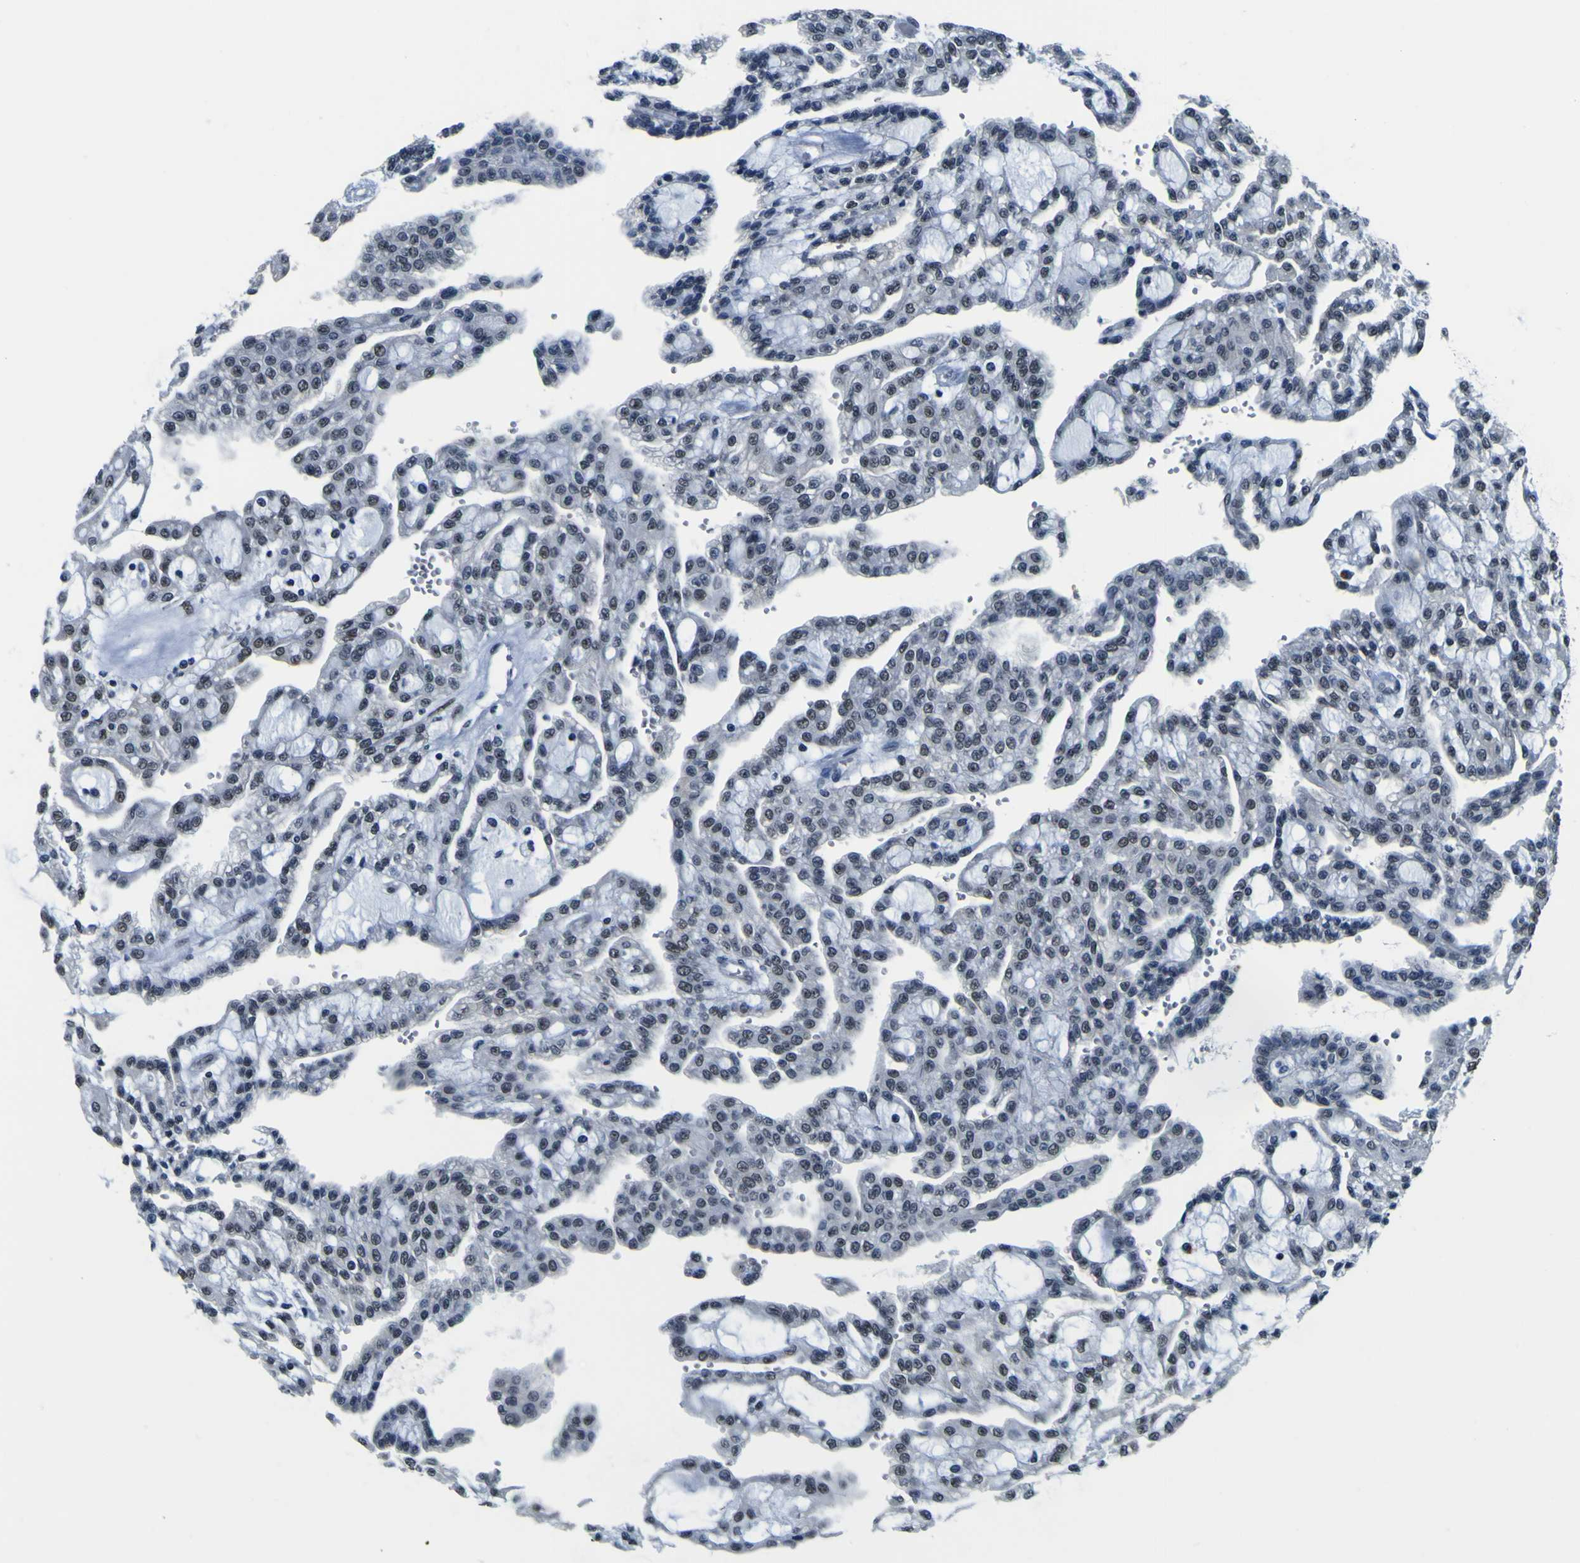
{"staining": {"intensity": "weak", "quantity": "<25%", "location": "nuclear"}, "tissue": "renal cancer", "cell_type": "Tumor cells", "image_type": "cancer", "snomed": [{"axis": "morphology", "description": "Adenocarcinoma, NOS"}, {"axis": "topography", "description": "Kidney"}], "caption": "A photomicrograph of human renal adenocarcinoma is negative for staining in tumor cells.", "gene": "CUL4B", "patient": {"sex": "male", "age": 63}}